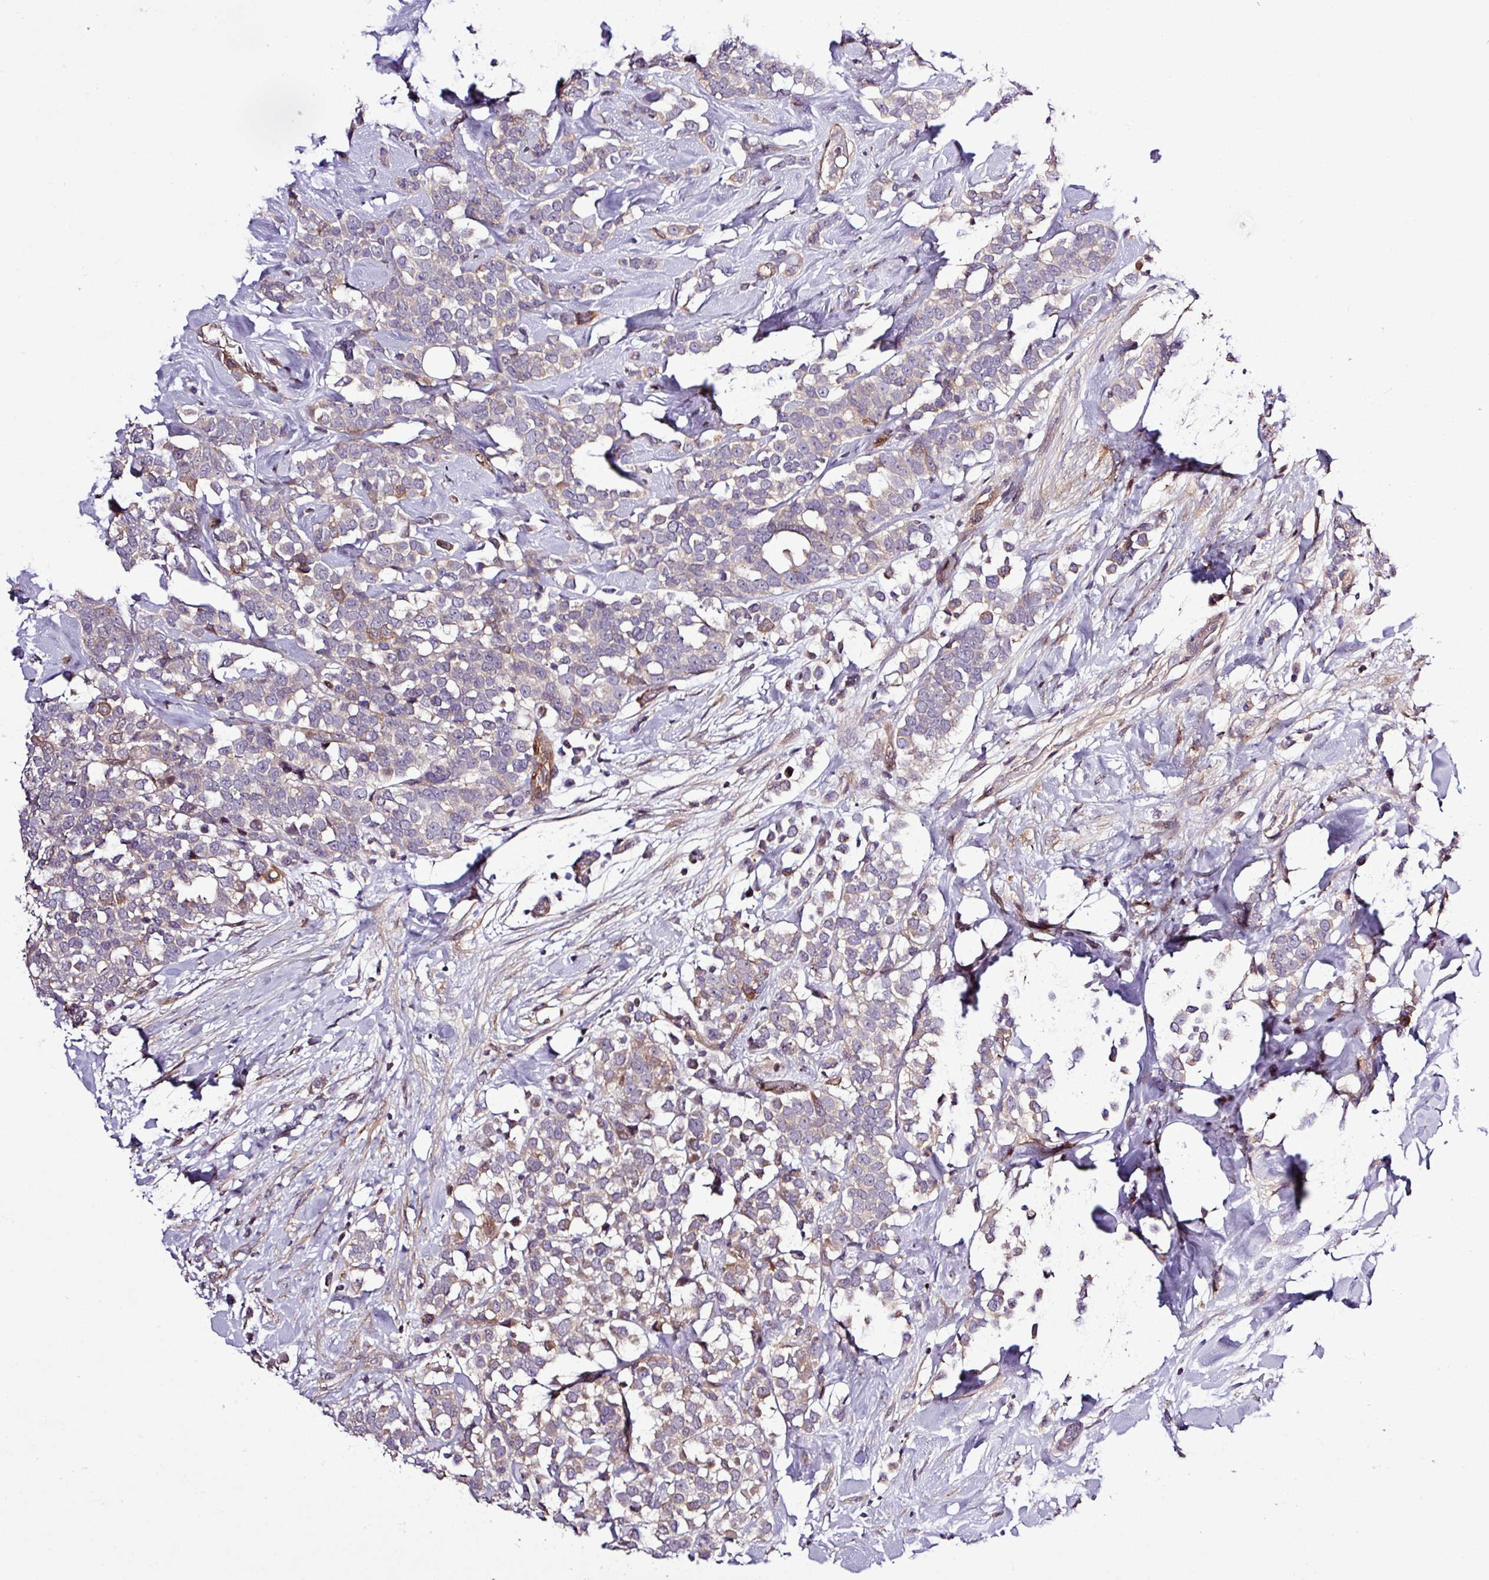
{"staining": {"intensity": "moderate", "quantity": "25%-75%", "location": "cytoplasmic/membranous"}, "tissue": "breast cancer", "cell_type": "Tumor cells", "image_type": "cancer", "snomed": [{"axis": "morphology", "description": "Duct carcinoma"}, {"axis": "topography", "description": "Breast"}], "caption": "An image showing moderate cytoplasmic/membranous expression in approximately 25%-75% of tumor cells in breast cancer (intraductal carcinoma), as visualized by brown immunohistochemical staining.", "gene": "CARHSP1", "patient": {"sex": "female", "age": 80}}